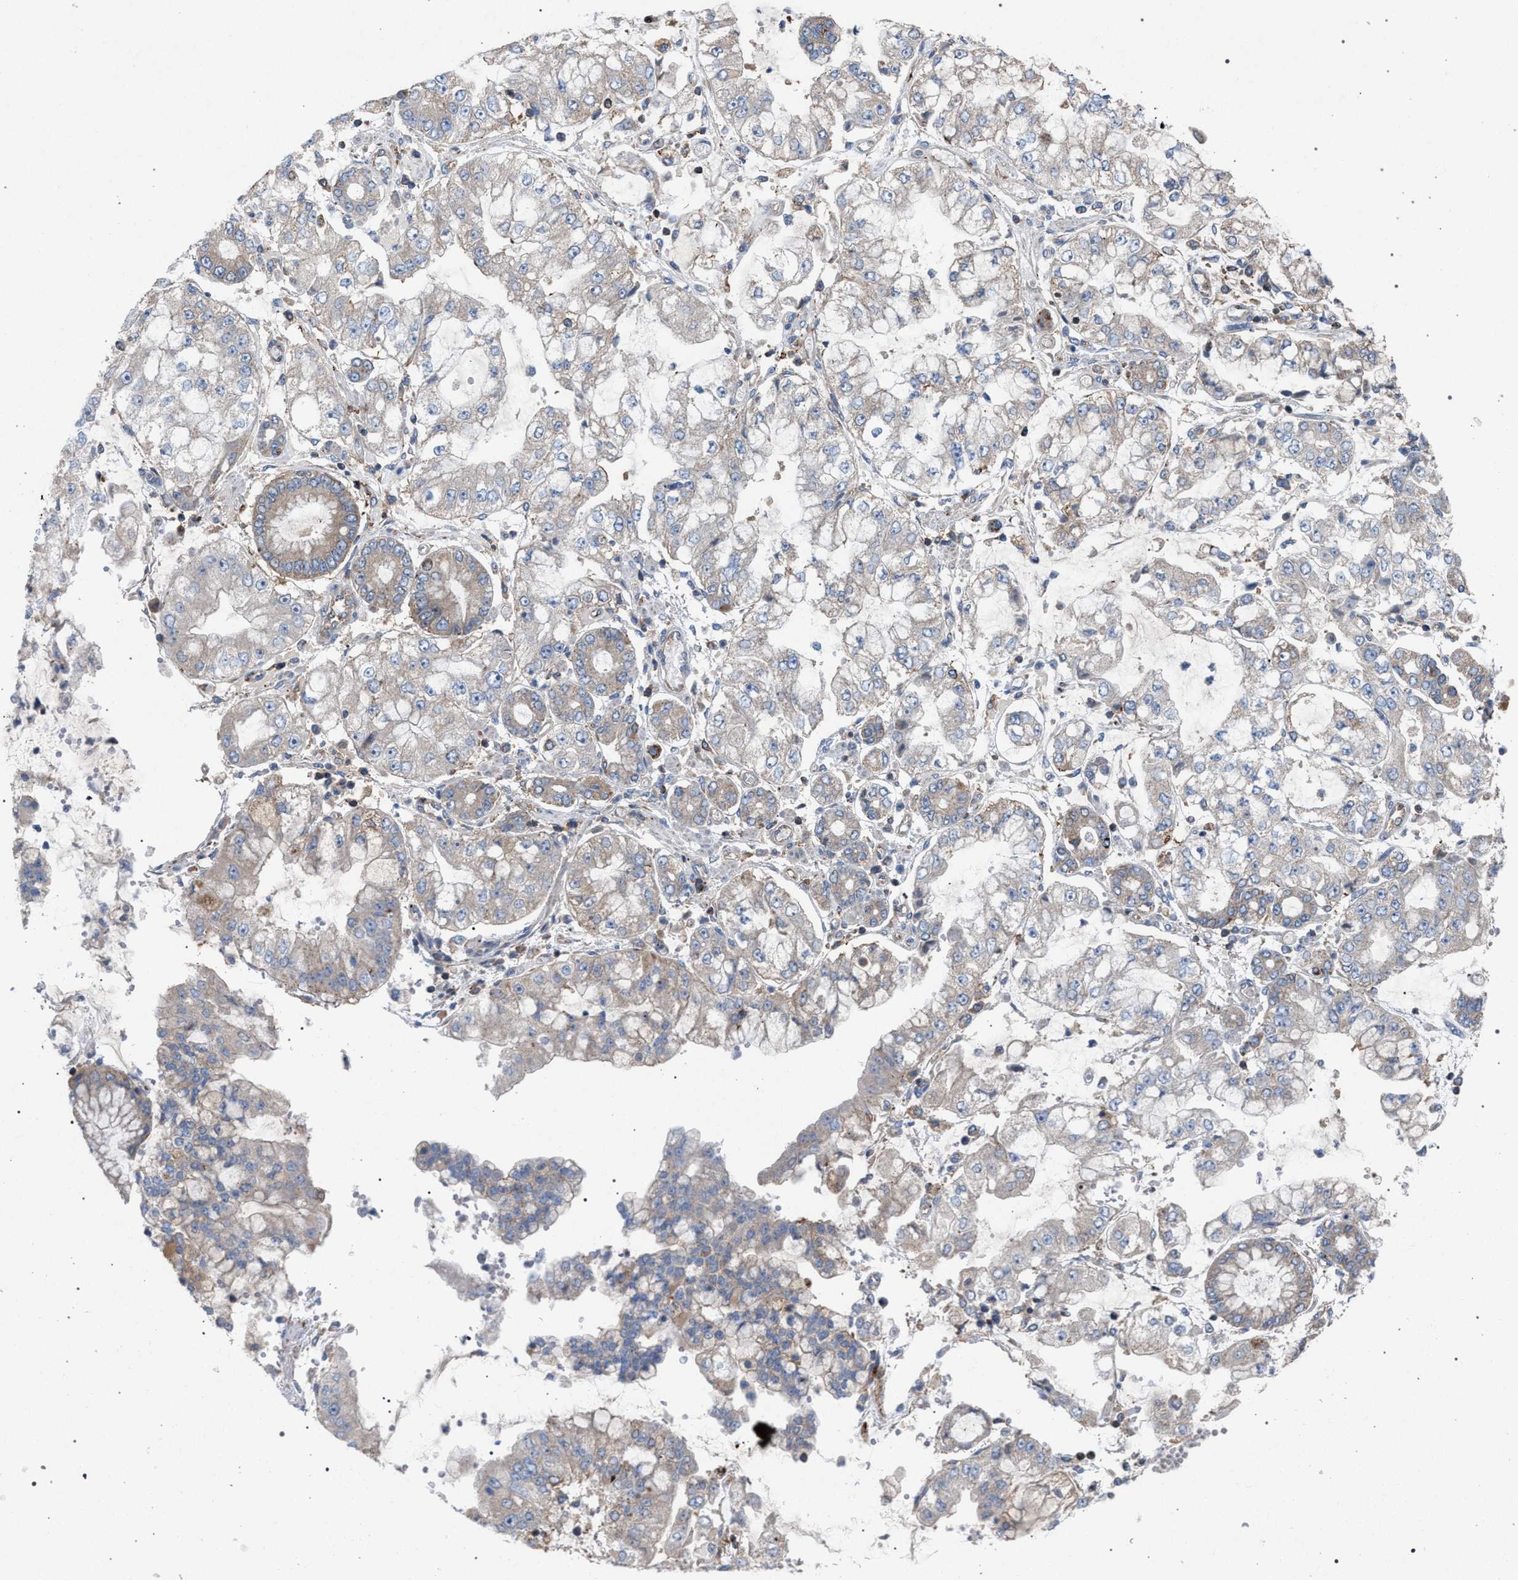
{"staining": {"intensity": "negative", "quantity": "none", "location": "none"}, "tissue": "stomach cancer", "cell_type": "Tumor cells", "image_type": "cancer", "snomed": [{"axis": "morphology", "description": "Adenocarcinoma, NOS"}, {"axis": "topography", "description": "Stomach"}], "caption": "Tumor cells are negative for brown protein staining in stomach adenocarcinoma.", "gene": "VPS13A", "patient": {"sex": "male", "age": 76}}